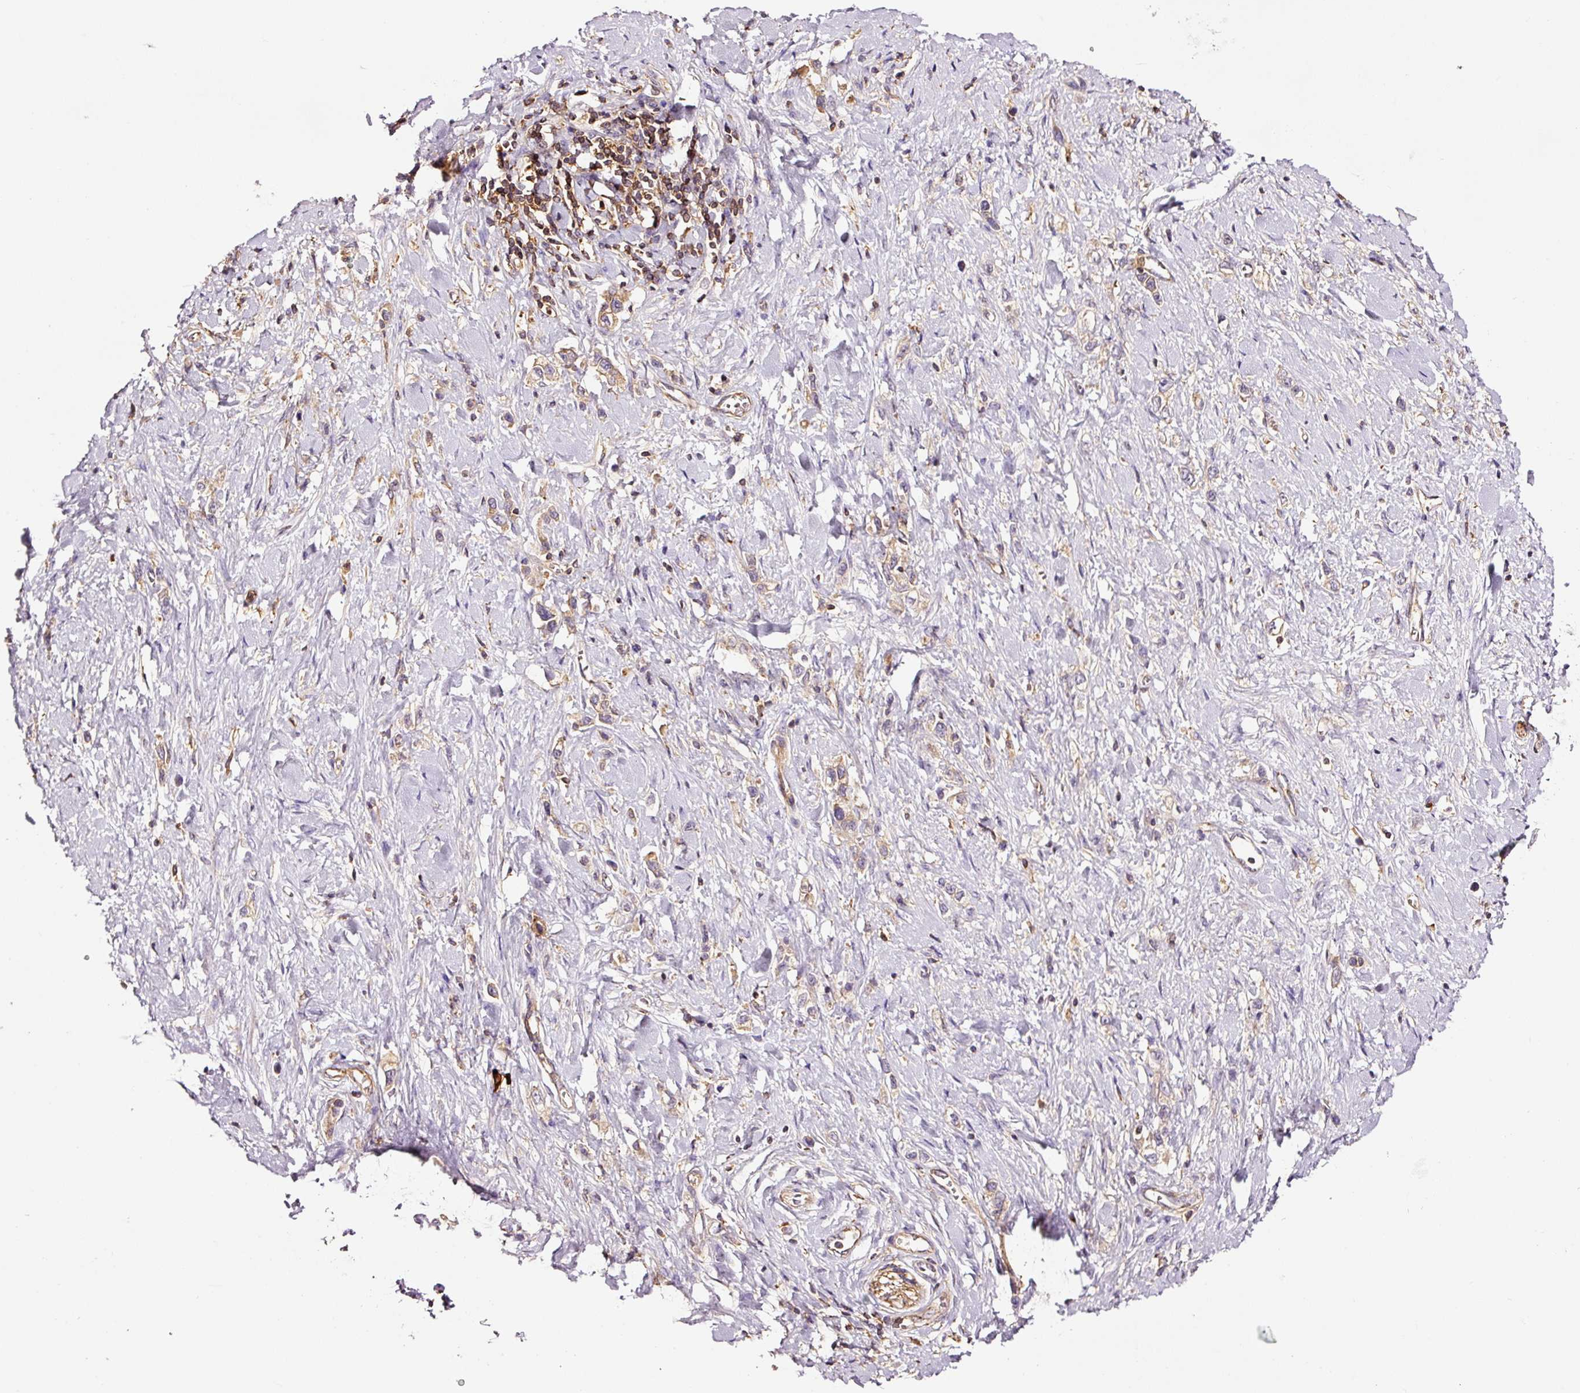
{"staining": {"intensity": "weak", "quantity": ">75%", "location": "cytoplasmic/membranous"}, "tissue": "stomach cancer", "cell_type": "Tumor cells", "image_type": "cancer", "snomed": [{"axis": "morphology", "description": "Normal tissue, NOS"}, {"axis": "morphology", "description": "Adenocarcinoma, NOS"}, {"axis": "topography", "description": "Stomach, upper"}, {"axis": "topography", "description": "Stomach"}], "caption": "A high-resolution image shows immunohistochemistry staining of adenocarcinoma (stomach), which demonstrates weak cytoplasmic/membranous positivity in about >75% of tumor cells.", "gene": "METAP1", "patient": {"sex": "female", "age": 65}}